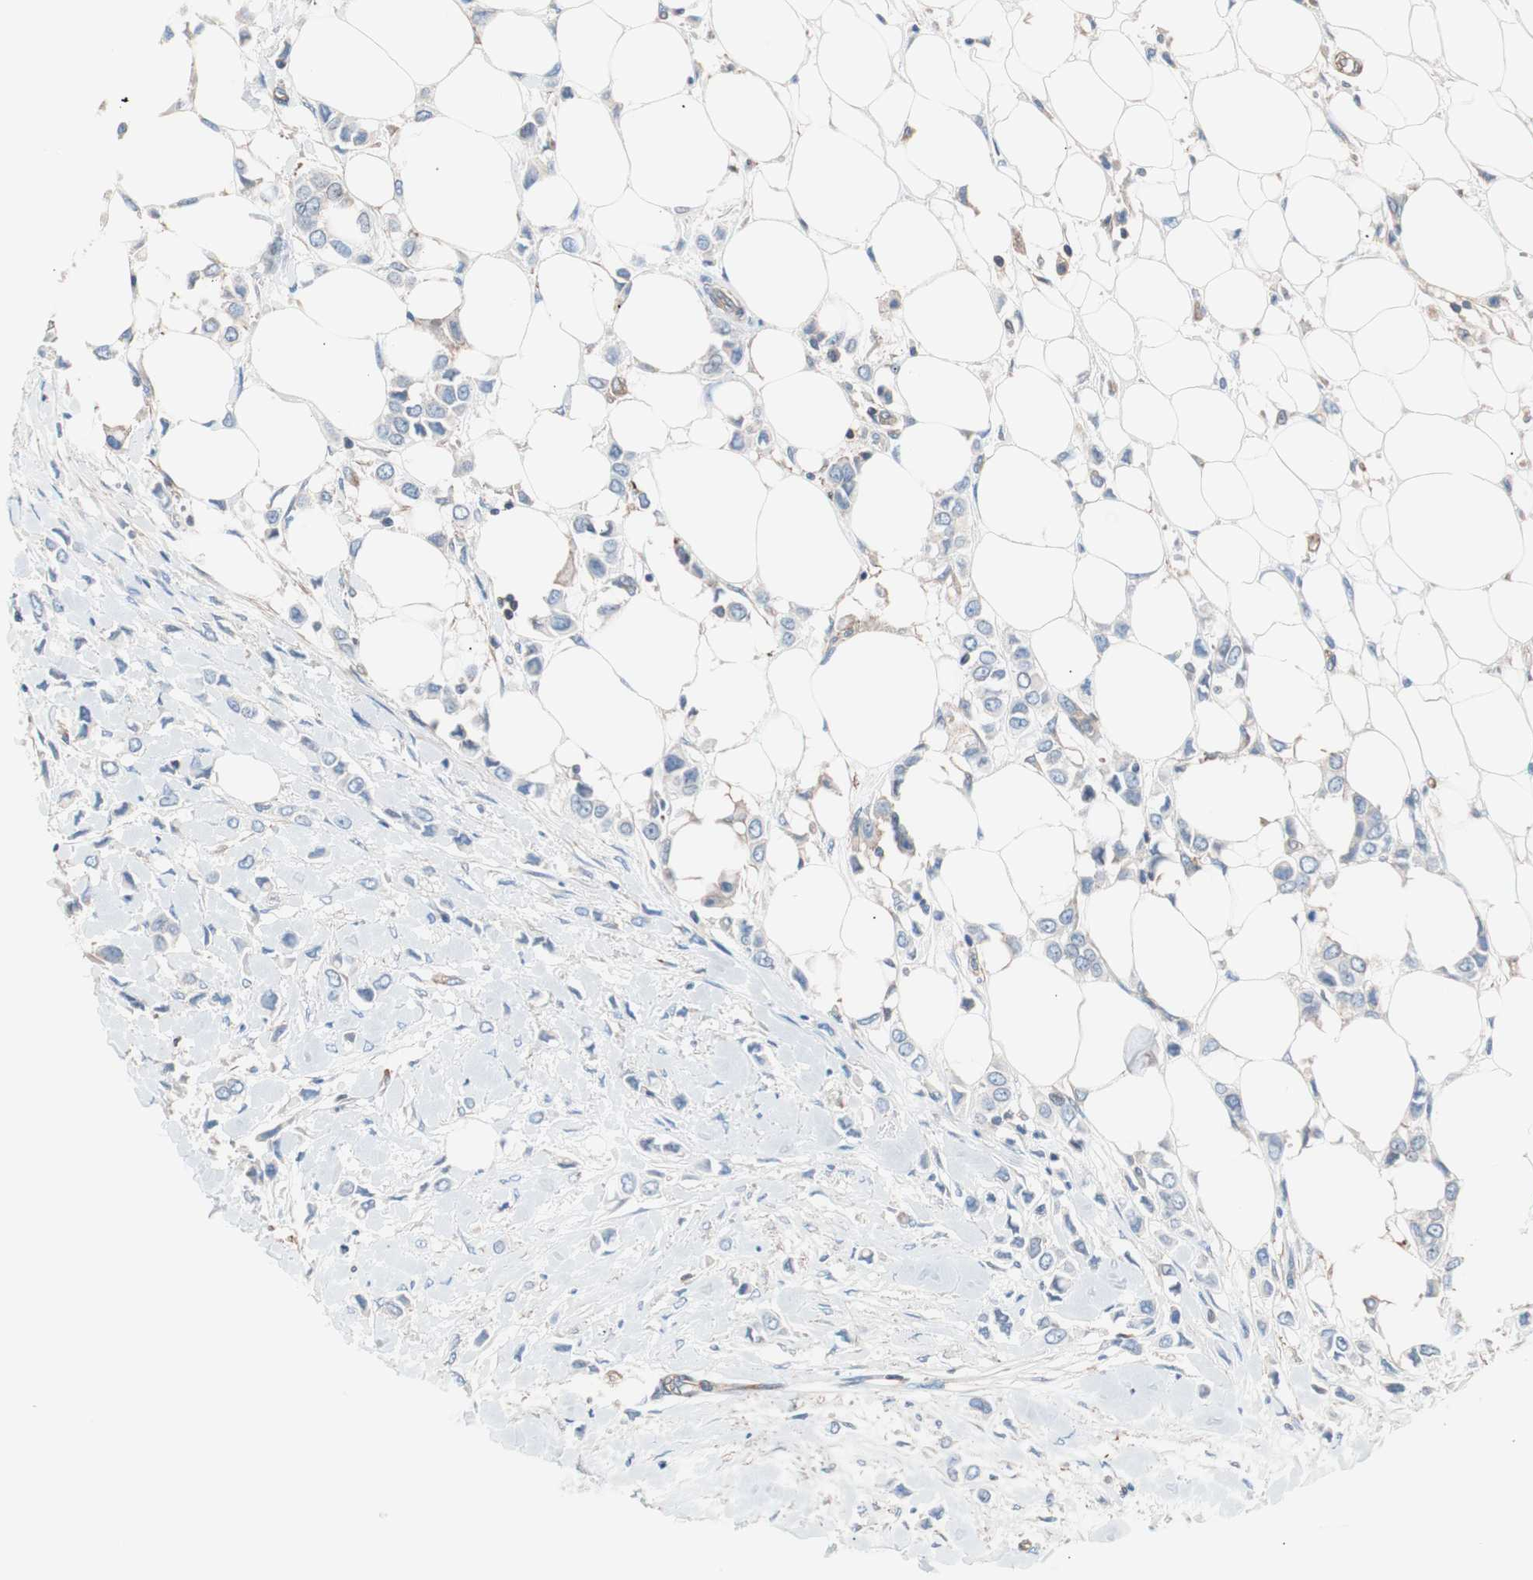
{"staining": {"intensity": "weak", "quantity": "<25%", "location": "cytoplasmic/membranous"}, "tissue": "breast cancer", "cell_type": "Tumor cells", "image_type": "cancer", "snomed": [{"axis": "morphology", "description": "Lobular carcinoma"}, {"axis": "topography", "description": "Breast"}], "caption": "The IHC image has no significant positivity in tumor cells of breast lobular carcinoma tissue.", "gene": "GPR160", "patient": {"sex": "female", "age": 51}}